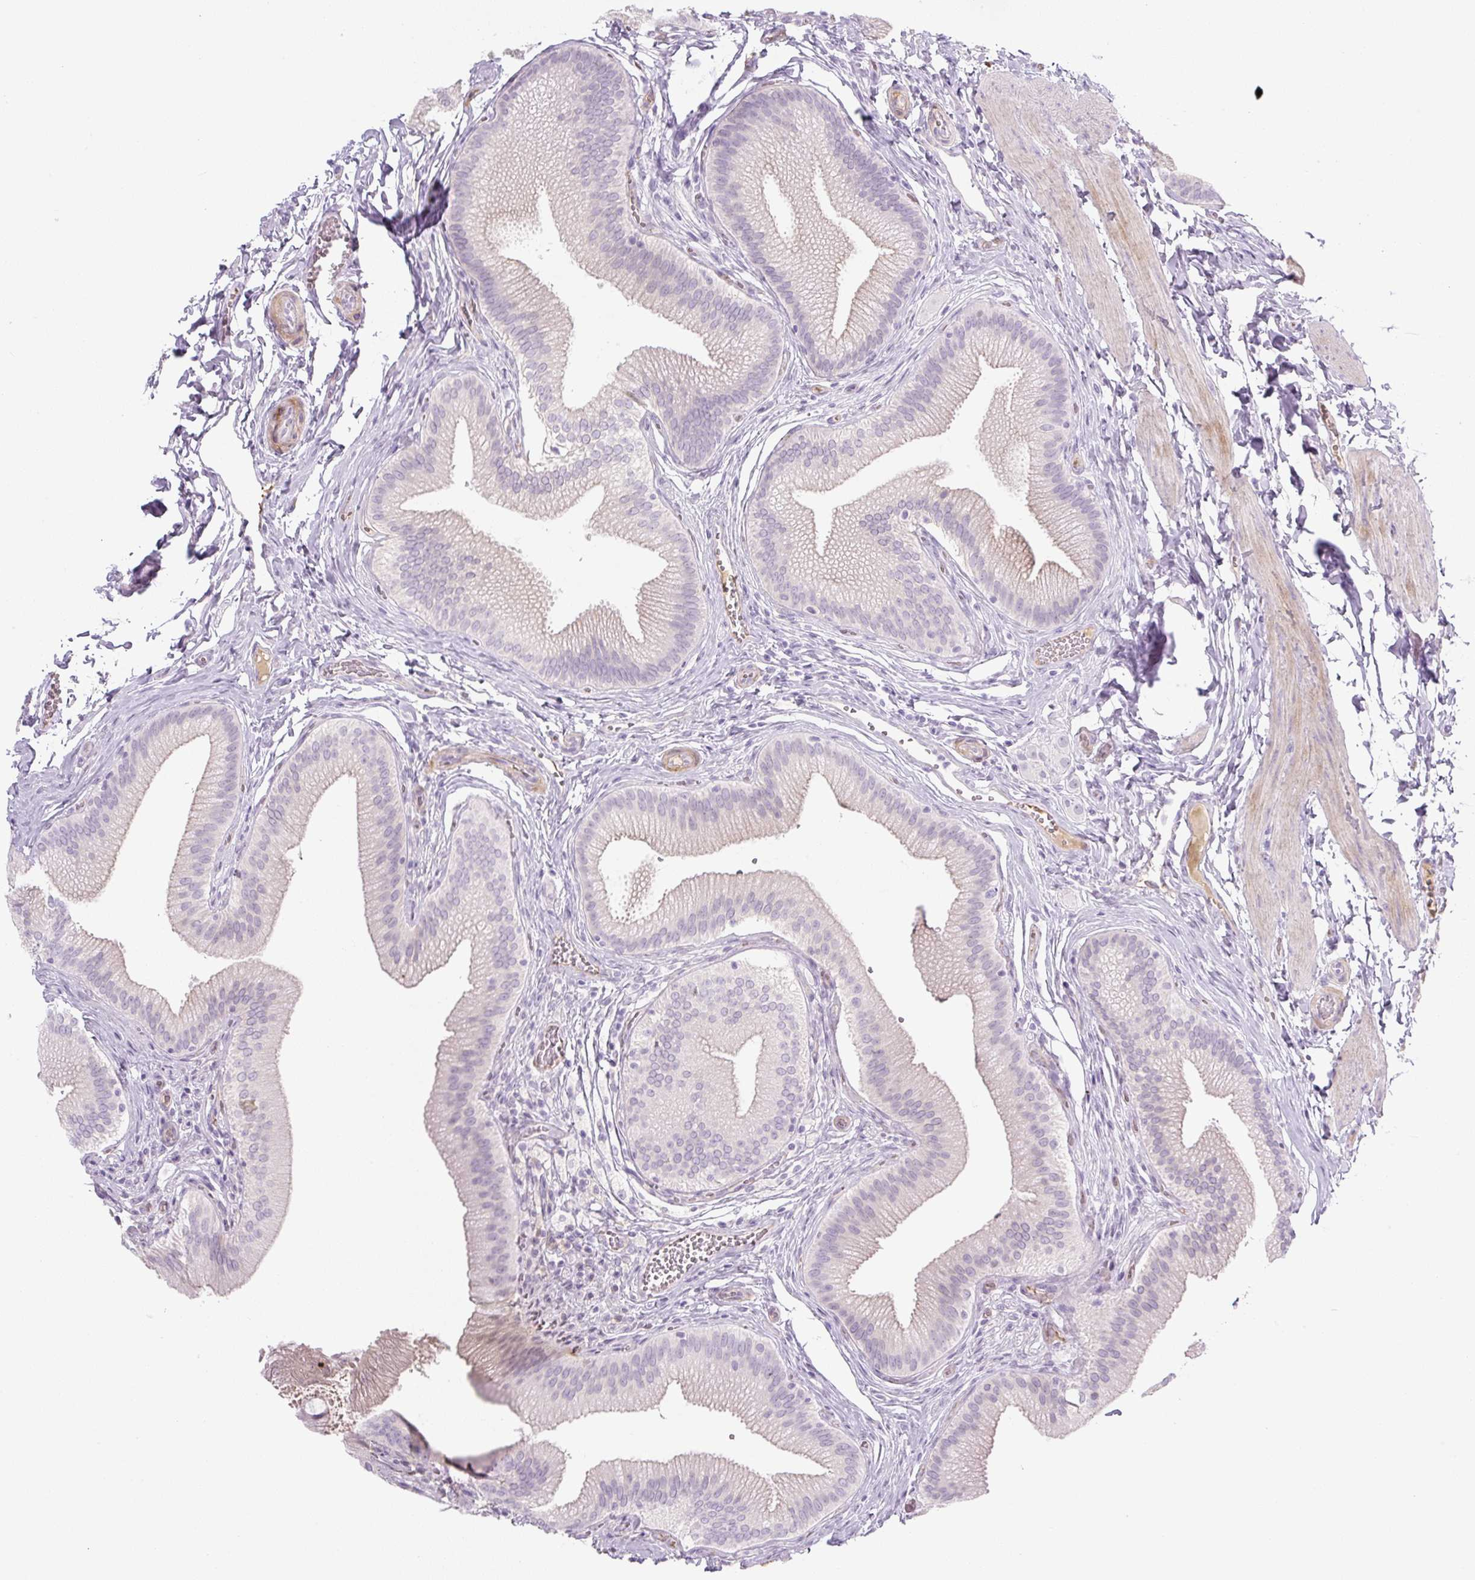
{"staining": {"intensity": "negative", "quantity": "none", "location": "none"}, "tissue": "gallbladder", "cell_type": "Glandular cells", "image_type": "normal", "snomed": [{"axis": "morphology", "description": "Normal tissue, NOS"}, {"axis": "topography", "description": "Gallbladder"}], "caption": "An image of human gallbladder is negative for staining in glandular cells. (Immunohistochemistry (ihc), brightfield microscopy, high magnification).", "gene": "PRM1", "patient": {"sex": "male", "age": 17}}